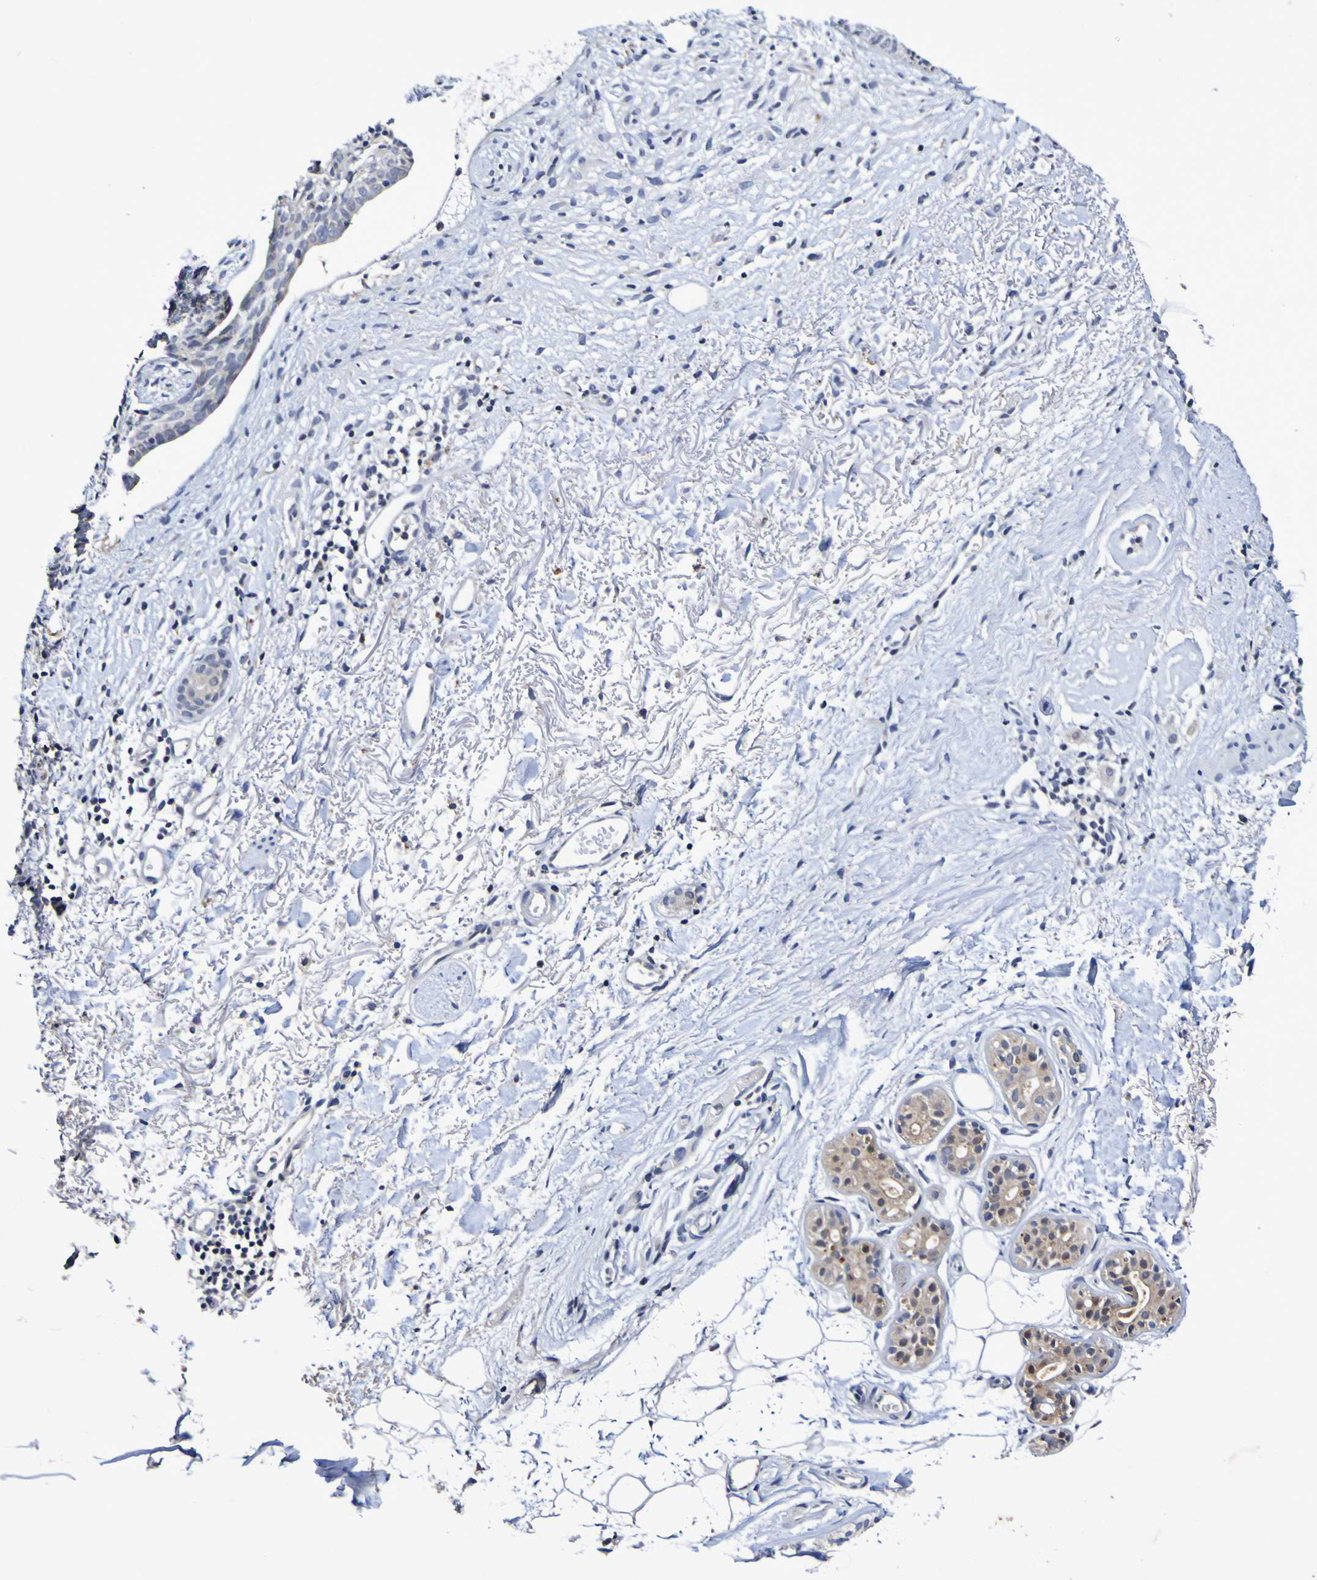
{"staining": {"intensity": "weak", "quantity": "25%-75%", "location": "cytoplasmic/membranous"}, "tissue": "skin cancer", "cell_type": "Tumor cells", "image_type": "cancer", "snomed": [{"axis": "morphology", "description": "Normal tissue, NOS"}, {"axis": "morphology", "description": "Basal cell carcinoma"}, {"axis": "topography", "description": "Skin"}], "caption": "Immunohistochemistry (IHC) photomicrograph of neoplastic tissue: skin cancer stained using immunohistochemistry (IHC) exhibits low levels of weak protein expression localized specifically in the cytoplasmic/membranous of tumor cells, appearing as a cytoplasmic/membranous brown color.", "gene": "PTP4A2", "patient": {"sex": "female", "age": 70}}